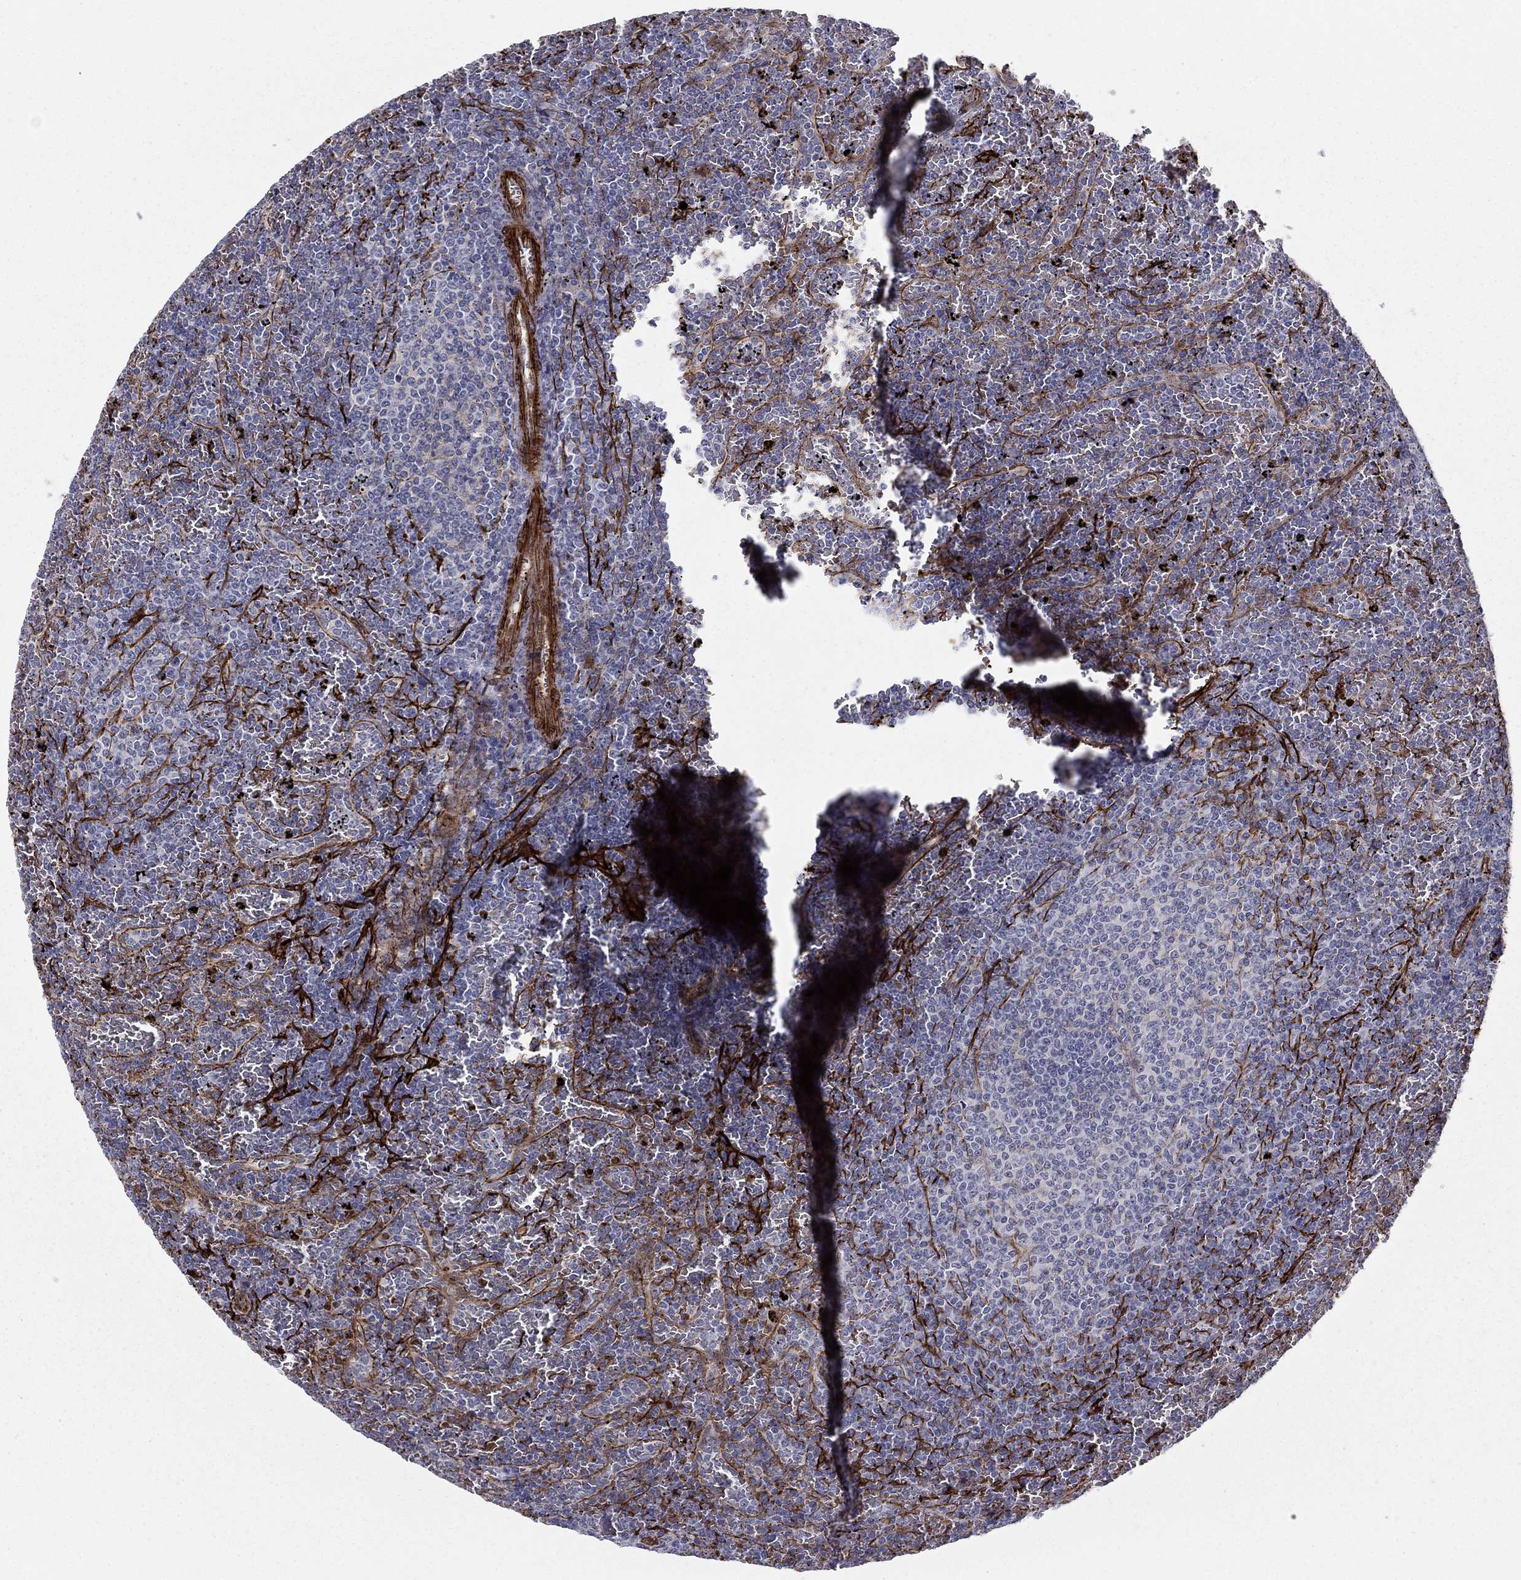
{"staining": {"intensity": "negative", "quantity": "none", "location": "none"}, "tissue": "lymphoma", "cell_type": "Tumor cells", "image_type": "cancer", "snomed": [{"axis": "morphology", "description": "Malignant lymphoma, non-Hodgkin's type, Low grade"}, {"axis": "topography", "description": "Spleen"}], "caption": "Tumor cells show no significant staining in low-grade malignant lymphoma, non-Hodgkin's type. (Stains: DAB IHC with hematoxylin counter stain, Microscopy: brightfield microscopy at high magnification).", "gene": "KRBA1", "patient": {"sex": "female", "age": 77}}